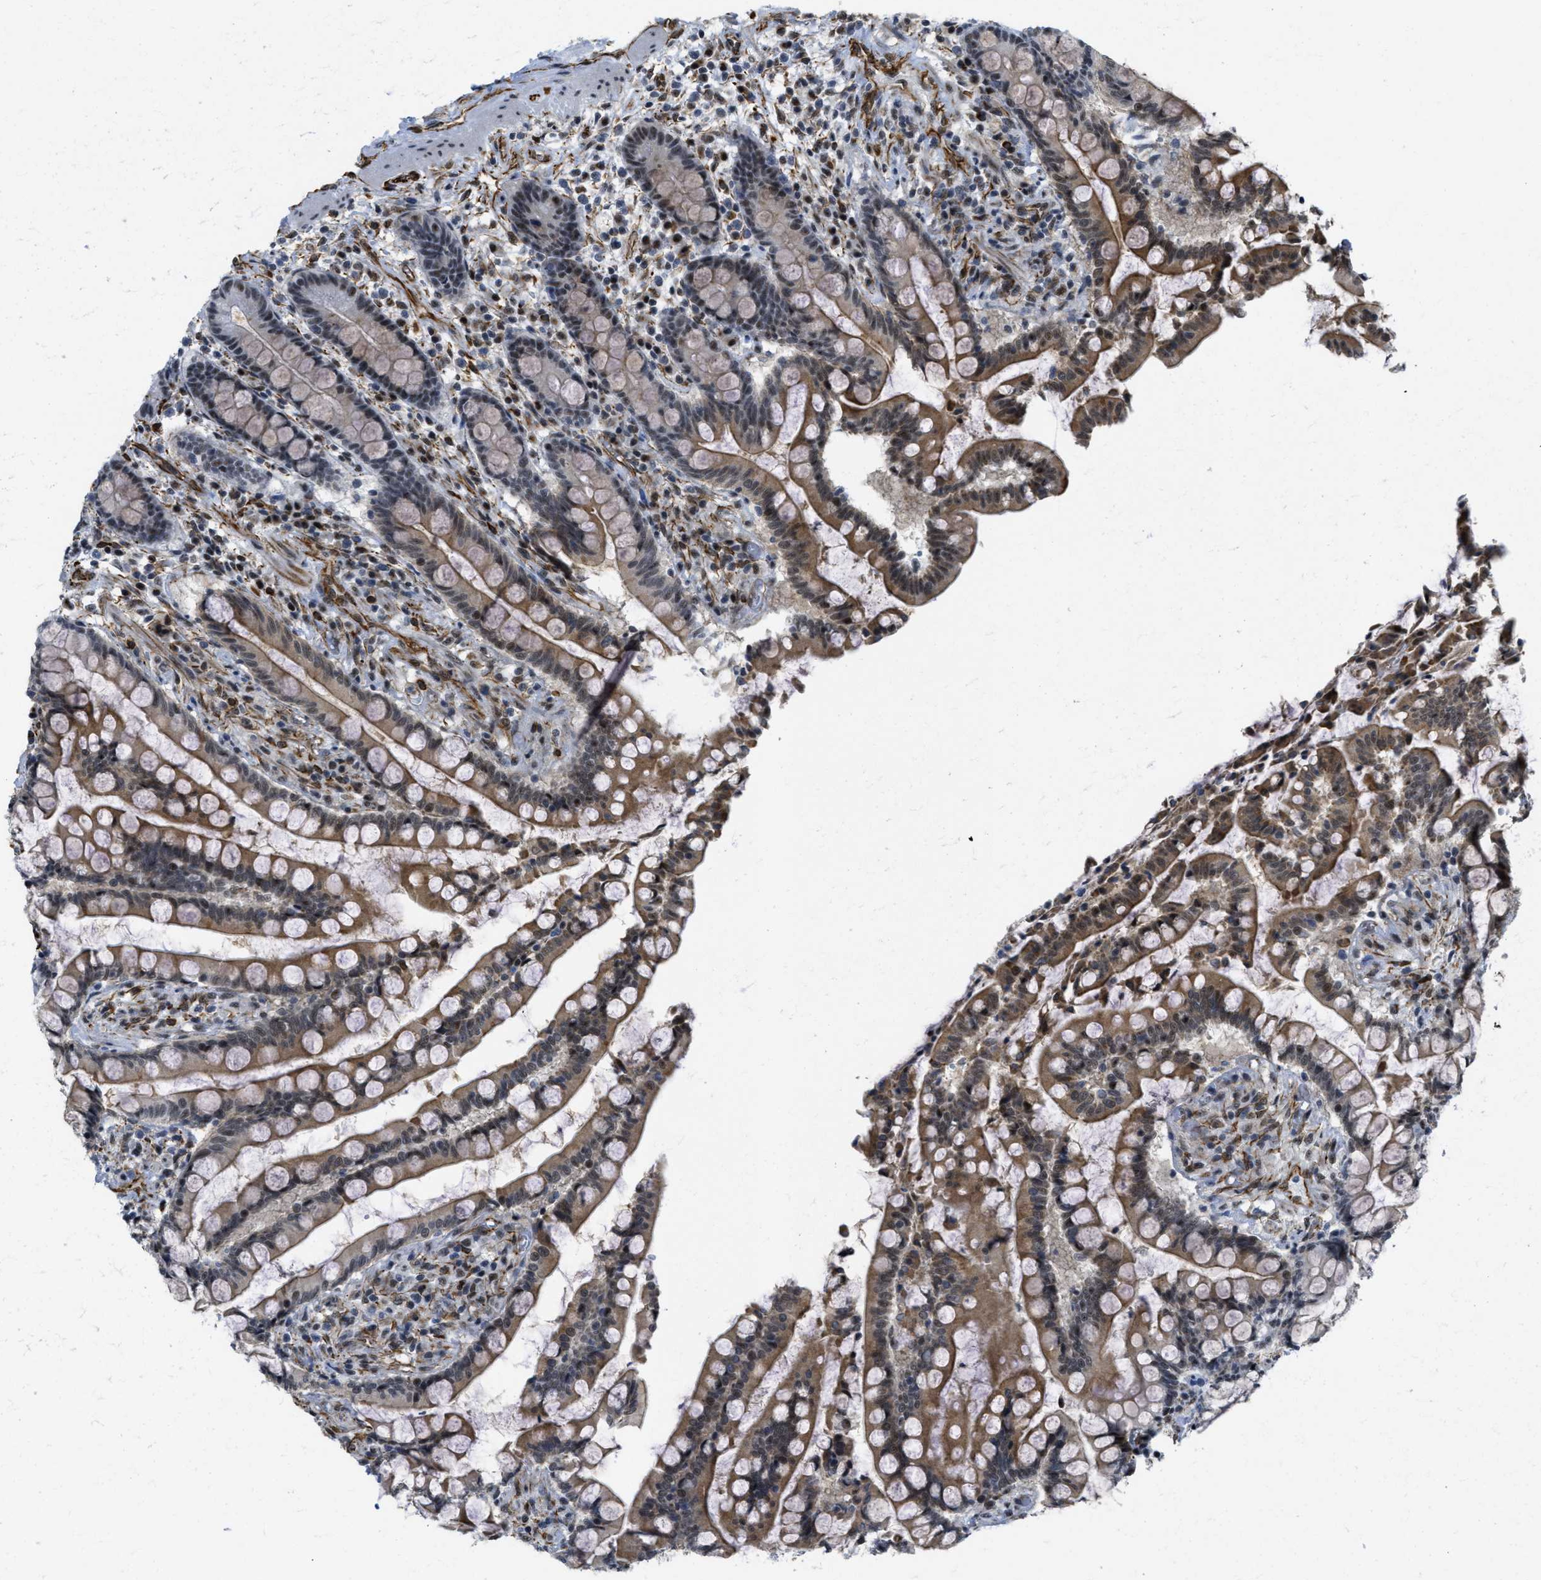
{"staining": {"intensity": "strong", "quantity": ">75%", "location": "cytoplasmic/membranous,nuclear"}, "tissue": "colon", "cell_type": "Endothelial cells", "image_type": "normal", "snomed": [{"axis": "morphology", "description": "Normal tissue, NOS"}, {"axis": "topography", "description": "Colon"}], "caption": "Strong cytoplasmic/membranous,nuclear positivity is identified in about >75% of endothelial cells in benign colon. (brown staining indicates protein expression, while blue staining denotes nuclei).", "gene": "LRRC8B", "patient": {"sex": "male", "age": 73}}